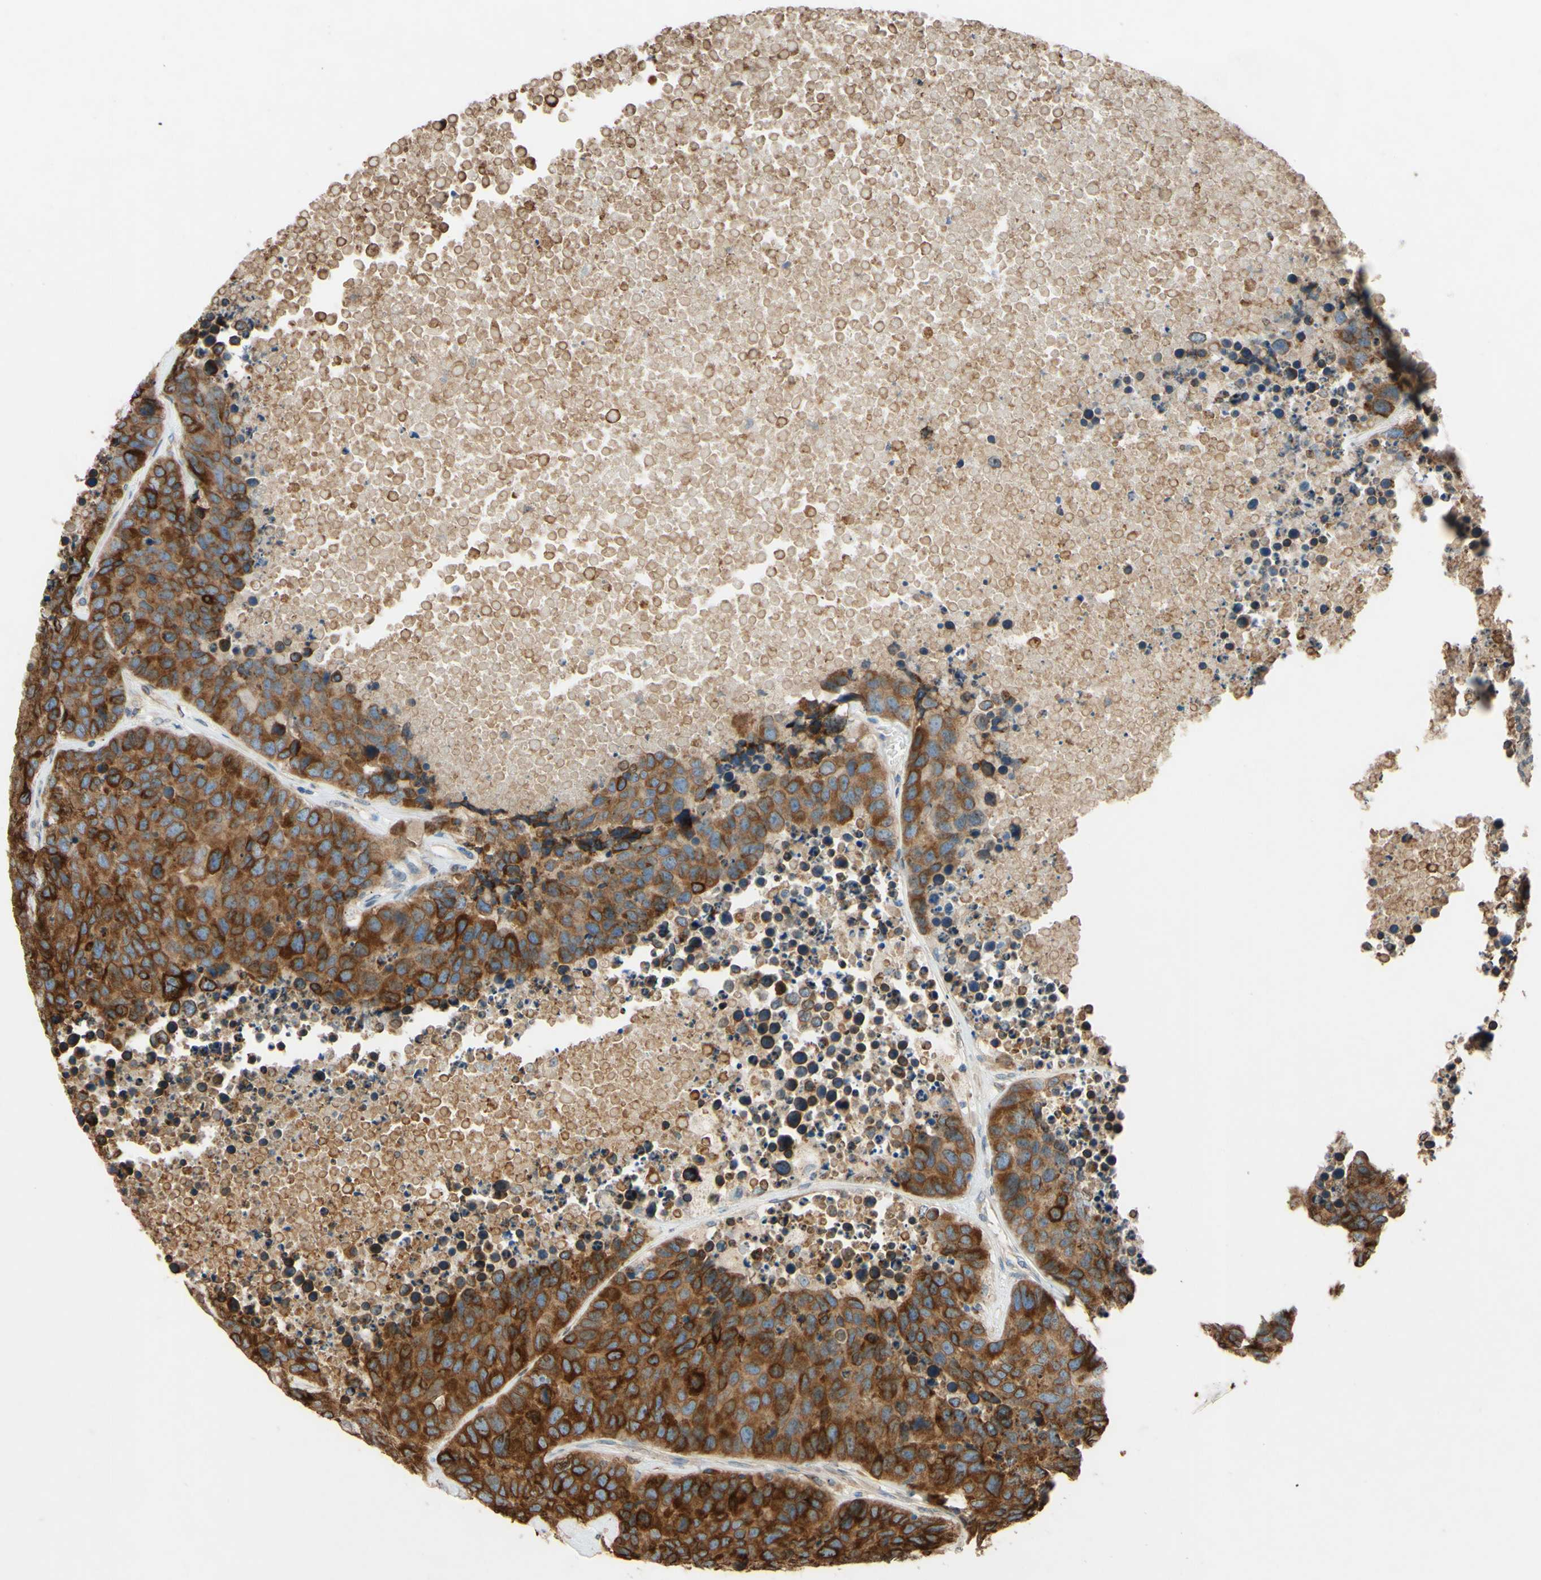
{"staining": {"intensity": "strong", "quantity": ">75%", "location": "cytoplasmic/membranous,nuclear"}, "tissue": "carcinoid", "cell_type": "Tumor cells", "image_type": "cancer", "snomed": [{"axis": "morphology", "description": "Carcinoid, malignant, NOS"}, {"axis": "topography", "description": "Lung"}], "caption": "Immunohistochemistry (IHC) micrograph of carcinoid stained for a protein (brown), which shows high levels of strong cytoplasmic/membranous and nuclear staining in about >75% of tumor cells.", "gene": "PTPRU", "patient": {"sex": "male", "age": 60}}